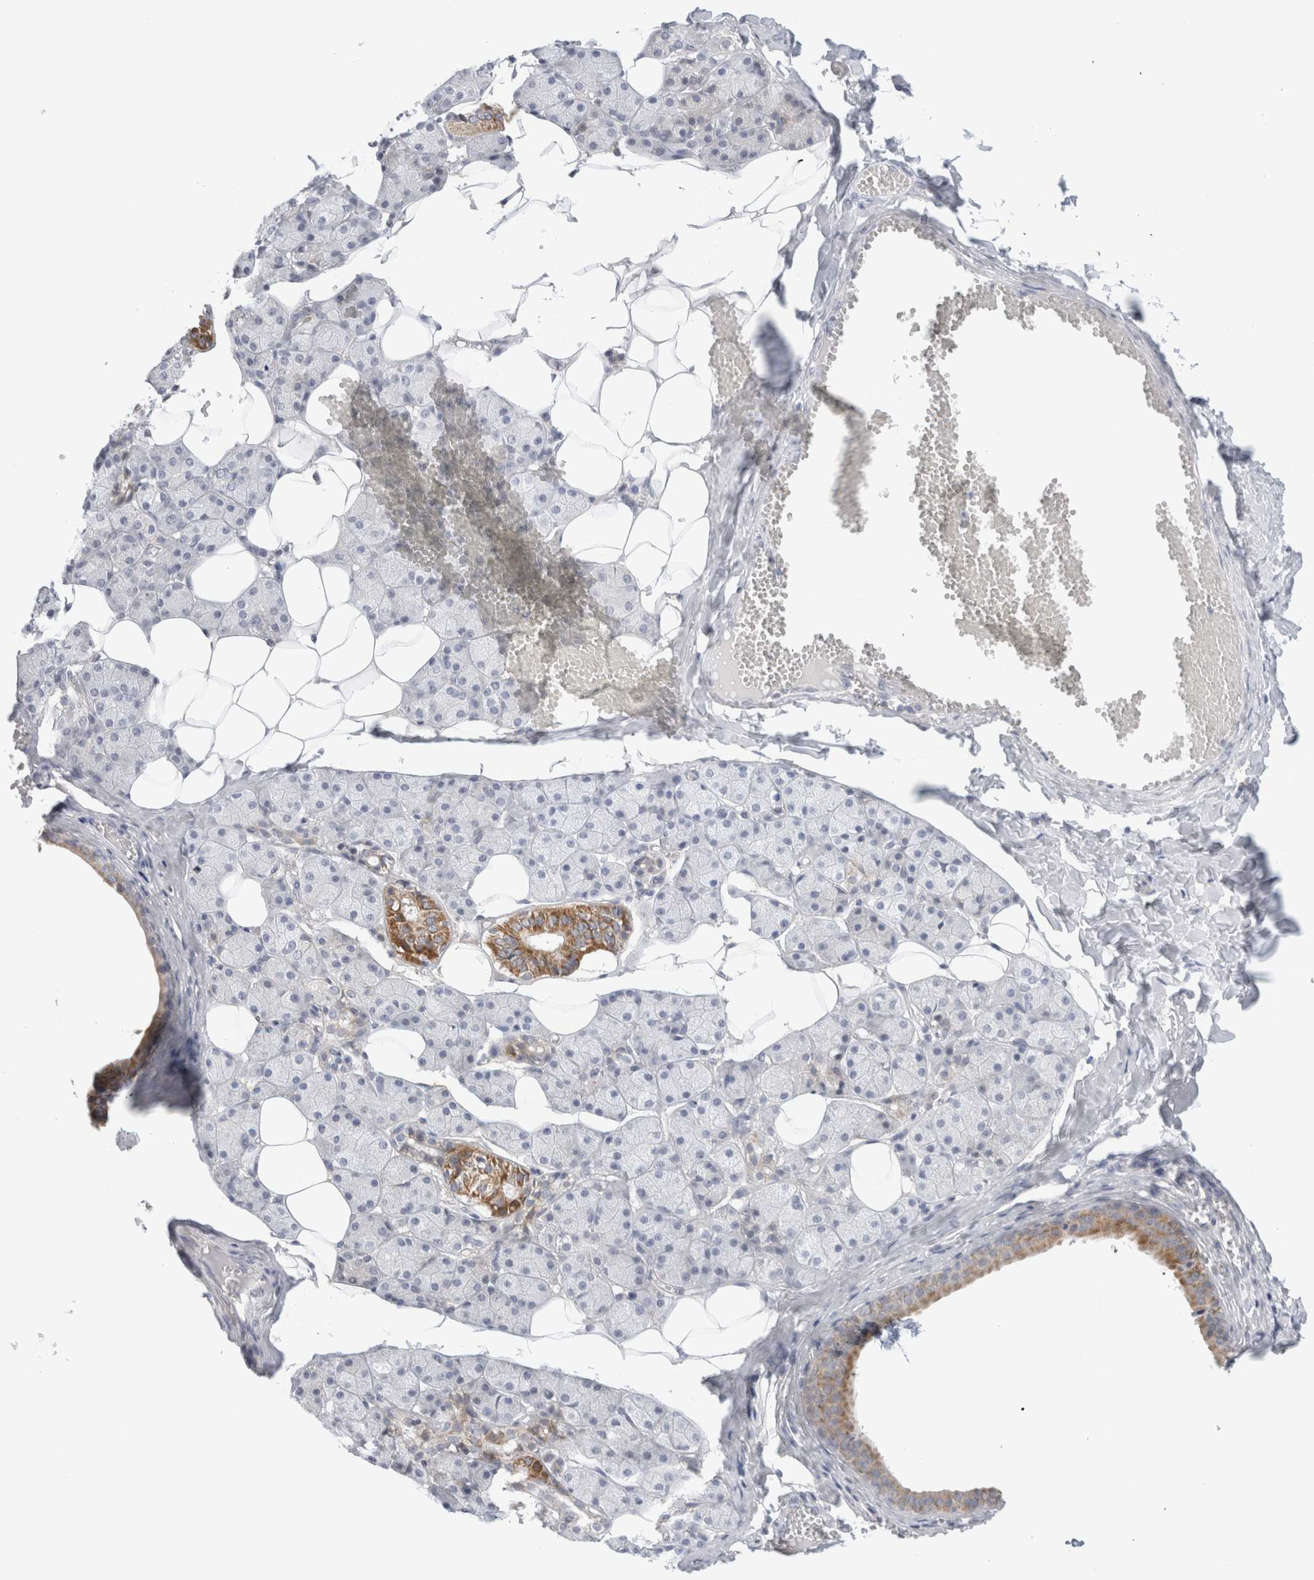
{"staining": {"intensity": "strong", "quantity": "<25%", "location": "cytoplasmic/membranous"}, "tissue": "salivary gland", "cell_type": "Glandular cells", "image_type": "normal", "snomed": [{"axis": "morphology", "description": "Normal tissue, NOS"}, {"axis": "topography", "description": "Salivary gland"}], "caption": "Protein staining shows strong cytoplasmic/membranous staining in about <25% of glandular cells in unremarkable salivary gland.", "gene": "FAHD1", "patient": {"sex": "female", "age": 33}}